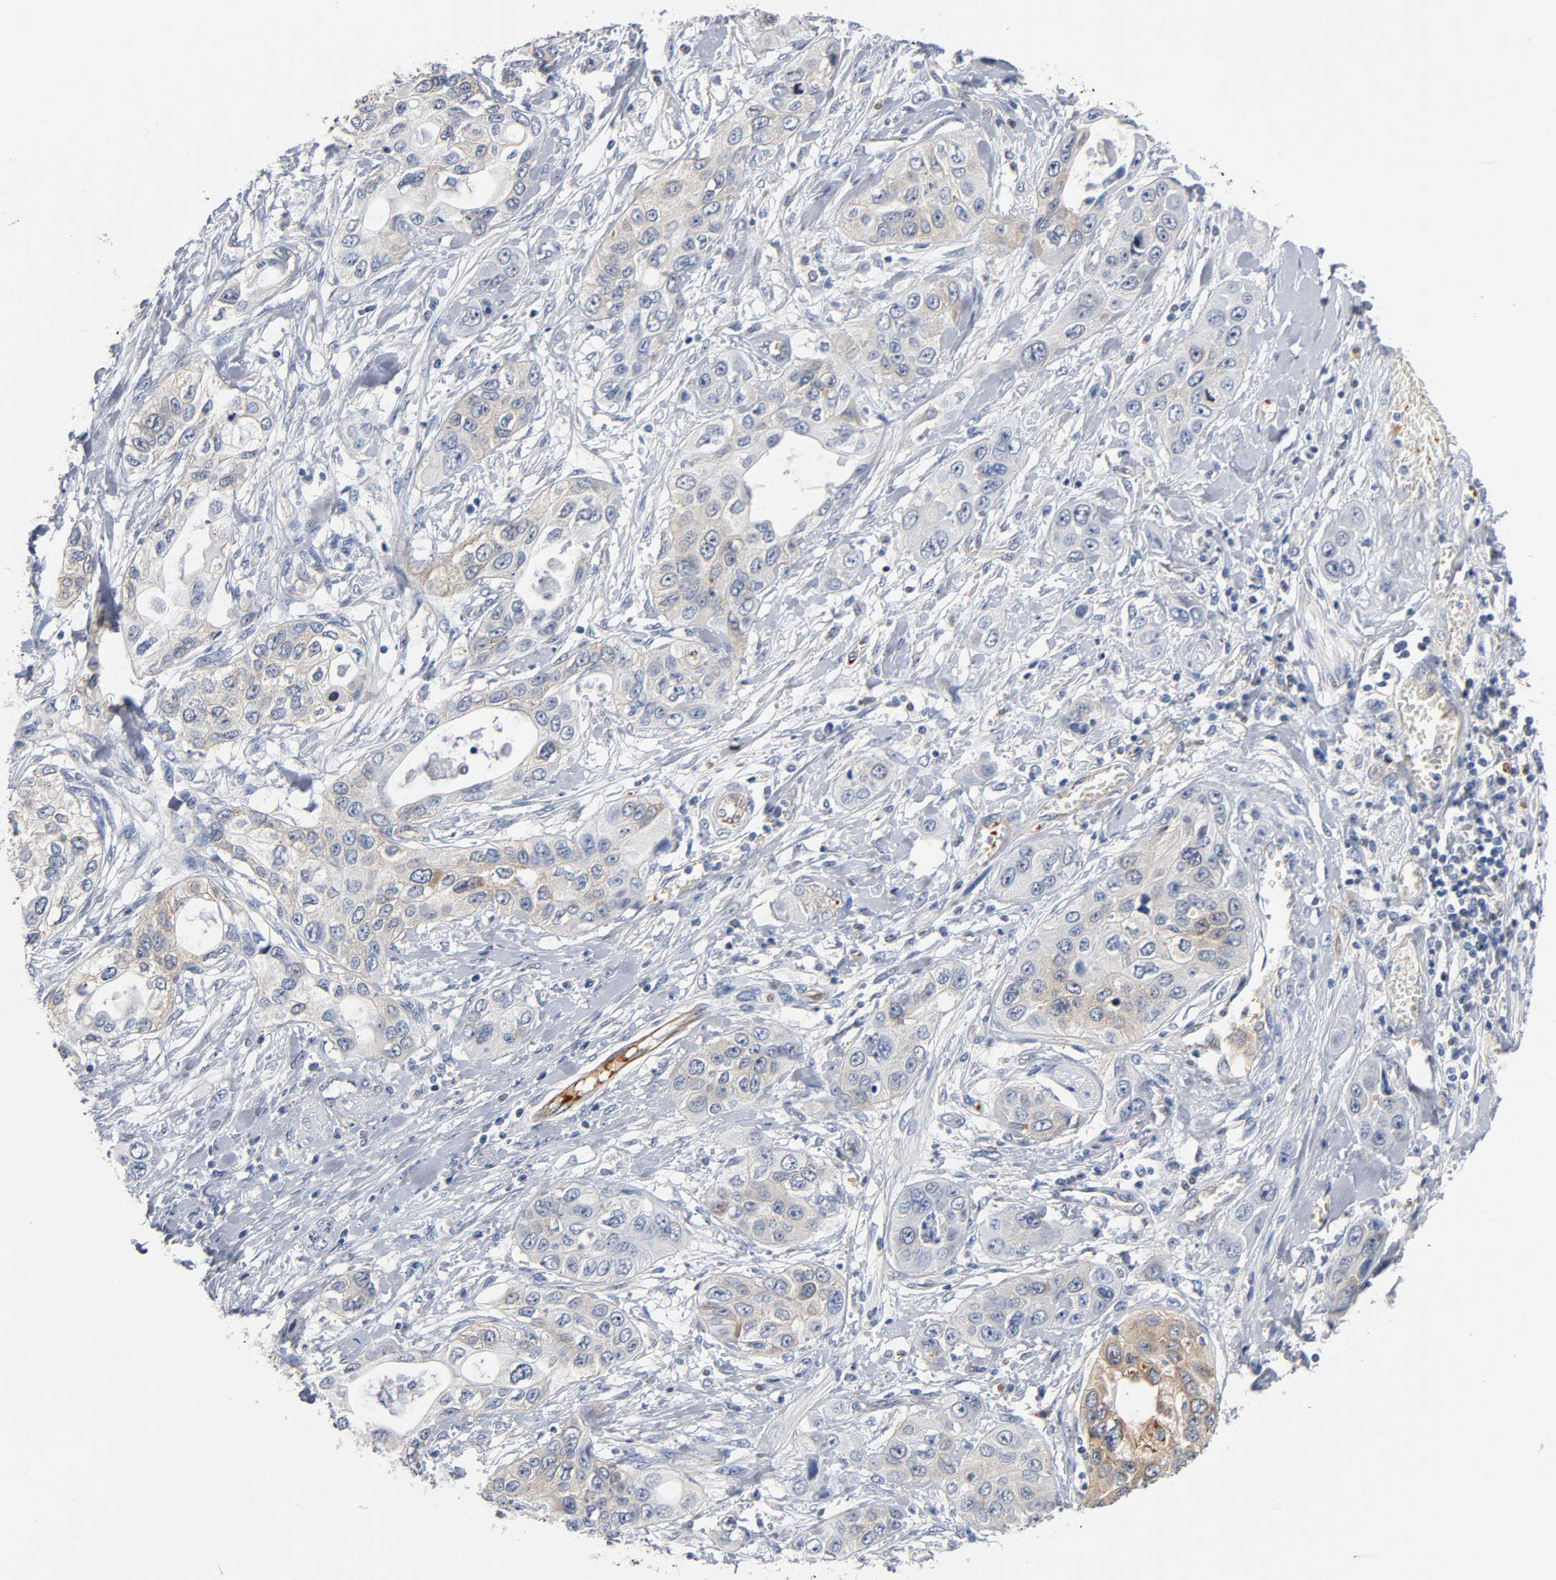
{"staining": {"intensity": "weak", "quantity": "<25%", "location": "cytoplasmic/membranous"}, "tissue": "pancreatic cancer", "cell_type": "Tumor cells", "image_type": "cancer", "snomed": [{"axis": "morphology", "description": "Adenocarcinoma, NOS"}, {"axis": "topography", "description": "Pancreas"}], "caption": "The photomicrograph demonstrates no significant staining in tumor cells of pancreatic cancer (adenocarcinoma). The staining was performed using DAB (3,3'-diaminobenzidine) to visualize the protein expression in brown, while the nuclei were stained in blue with hematoxylin (Magnification: 20x).", "gene": "CD2AP", "patient": {"sex": "female", "age": 70}}